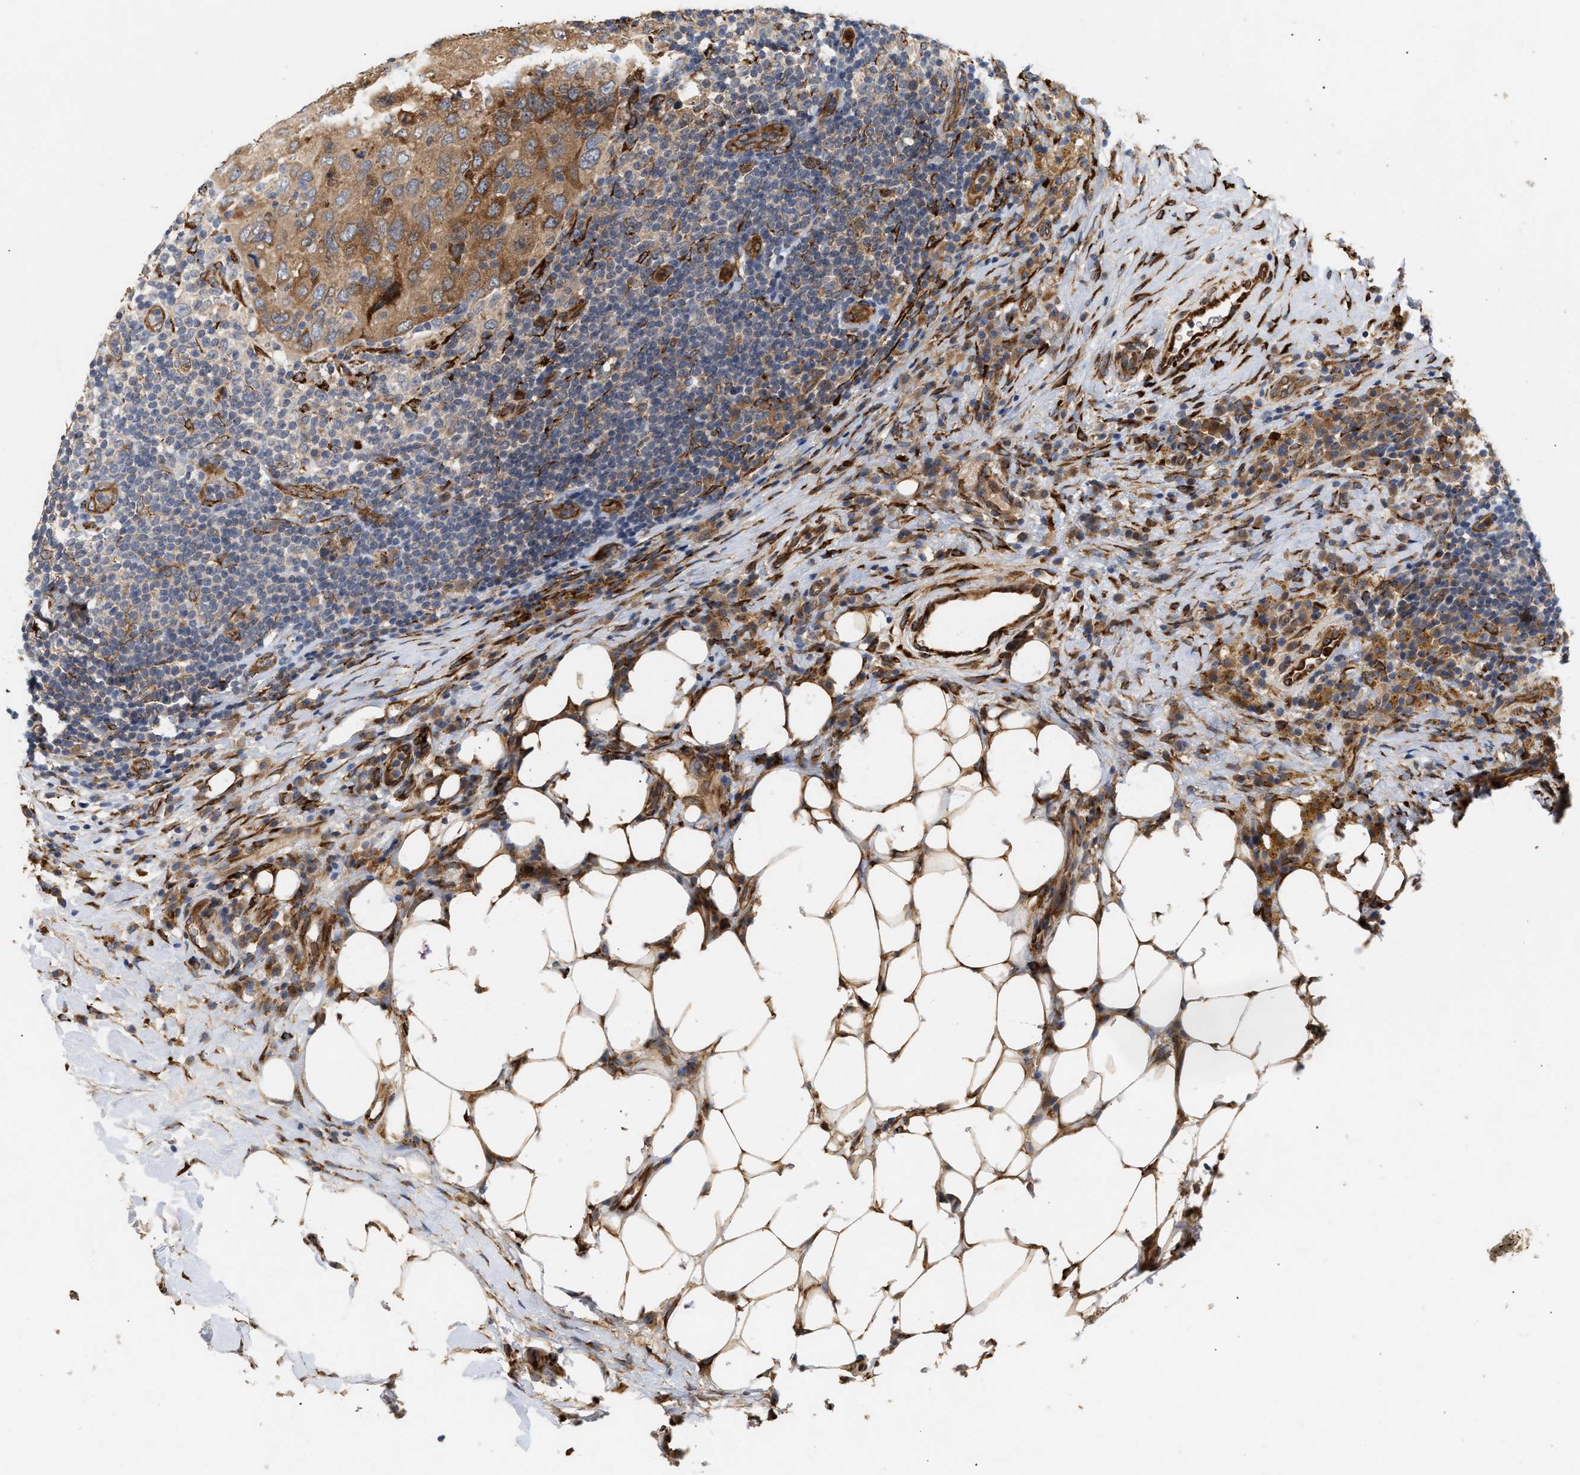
{"staining": {"intensity": "moderate", "quantity": ">75%", "location": "cytoplasmic/membranous"}, "tissue": "breast cancer", "cell_type": "Tumor cells", "image_type": "cancer", "snomed": [{"axis": "morphology", "description": "Duct carcinoma"}, {"axis": "topography", "description": "Breast"}], "caption": "About >75% of tumor cells in breast cancer demonstrate moderate cytoplasmic/membranous protein expression as visualized by brown immunohistochemical staining.", "gene": "PLCD1", "patient": {"sex": "female", "age": 37}}